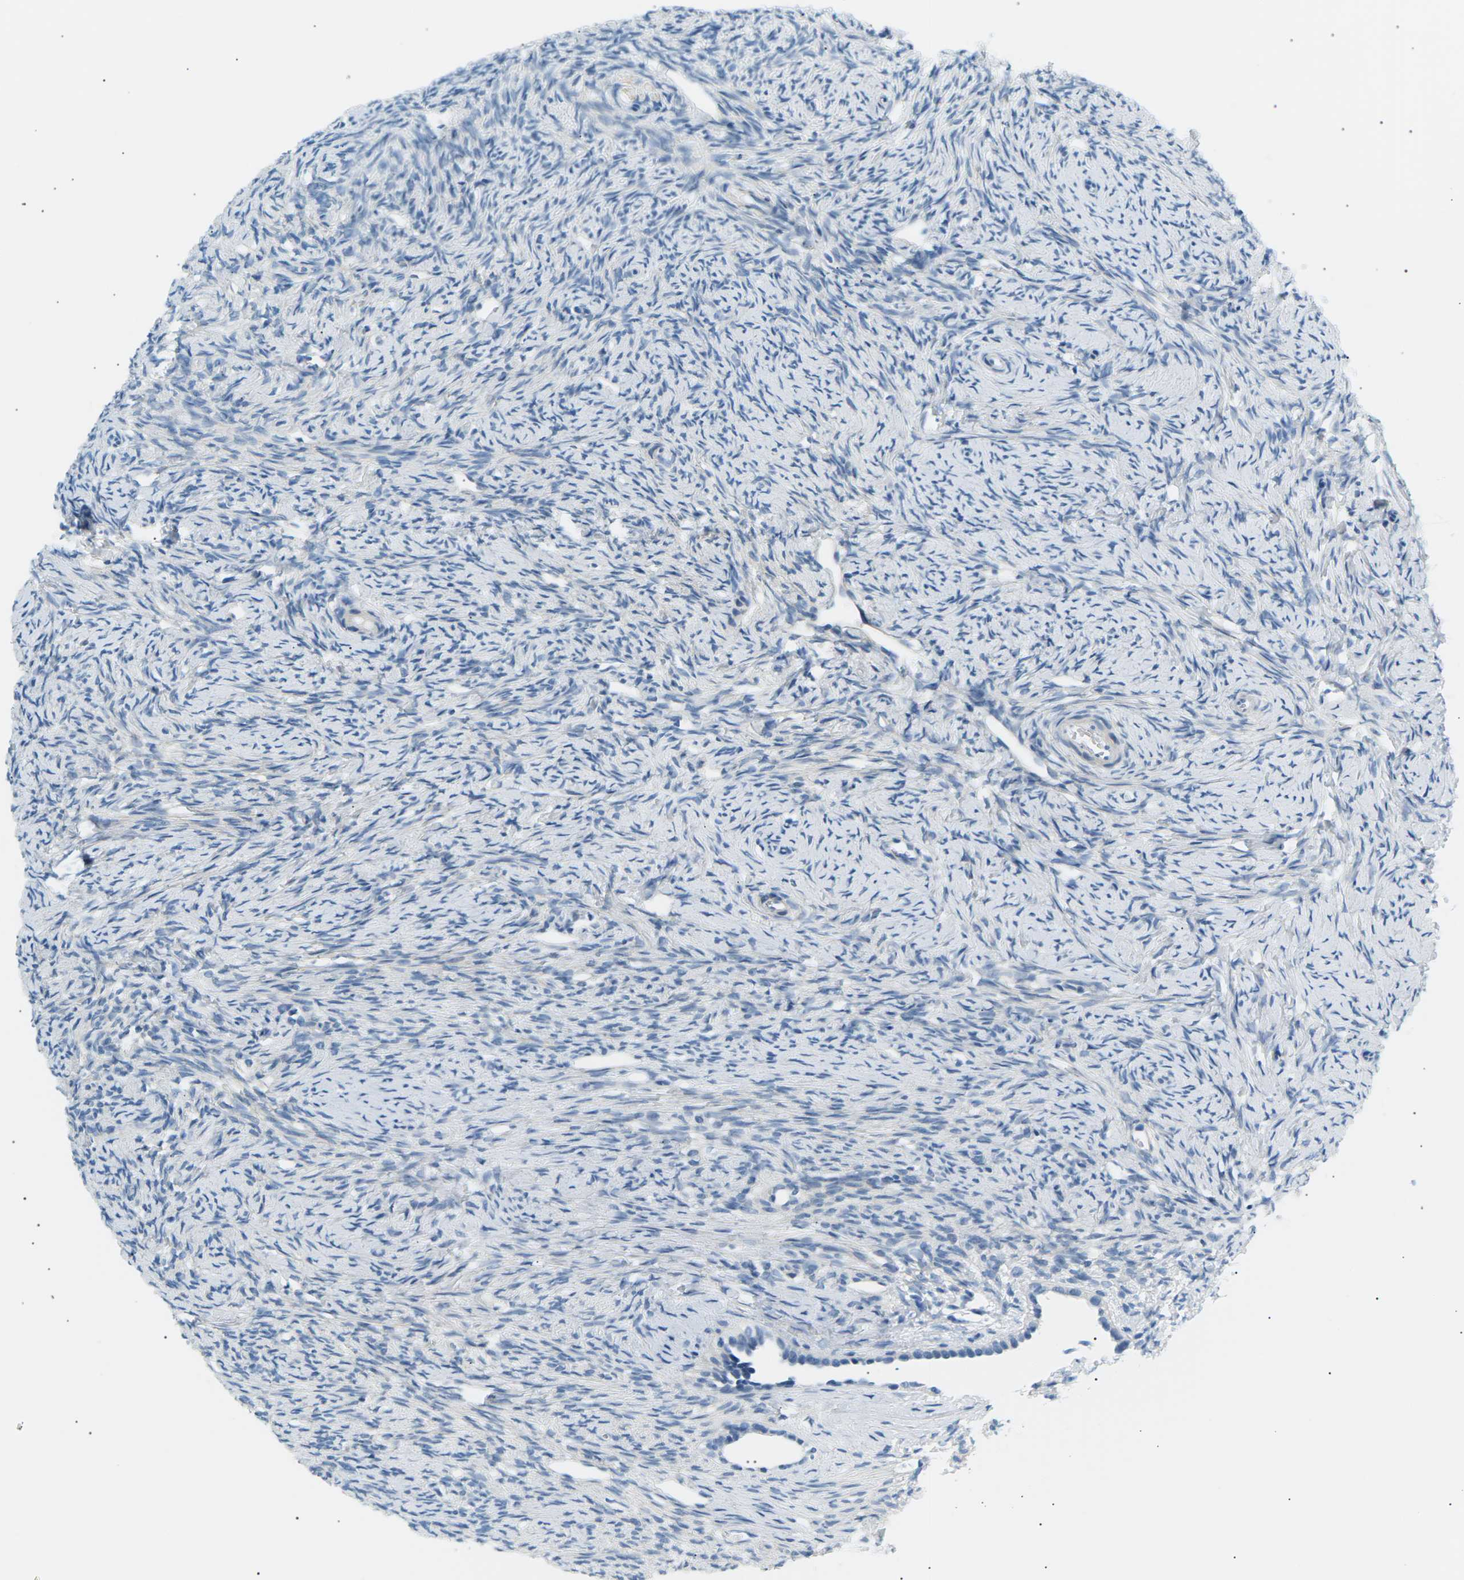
{"staining": {"intensity": "negative", "quantity": "none", "location": "none"}, "tissue": "ovary", "cell_type": "Follicle cells", "image_type": "normal", "snomed": [{"axis": "morphology", "description": "Normal tissue, NOS"}, {"axis": "topography", "description": "Ovary"}], "caption": "Immunohistochemical staining of normal ovary demonstrates no significant expression in follicle cells. (DAB (3,3'-diaminobenzidine) immunohistochemistry with hematoxylin counter stain).", "gene": "SEPTIN5", "patient": {"sex": "female", "age": 33}}